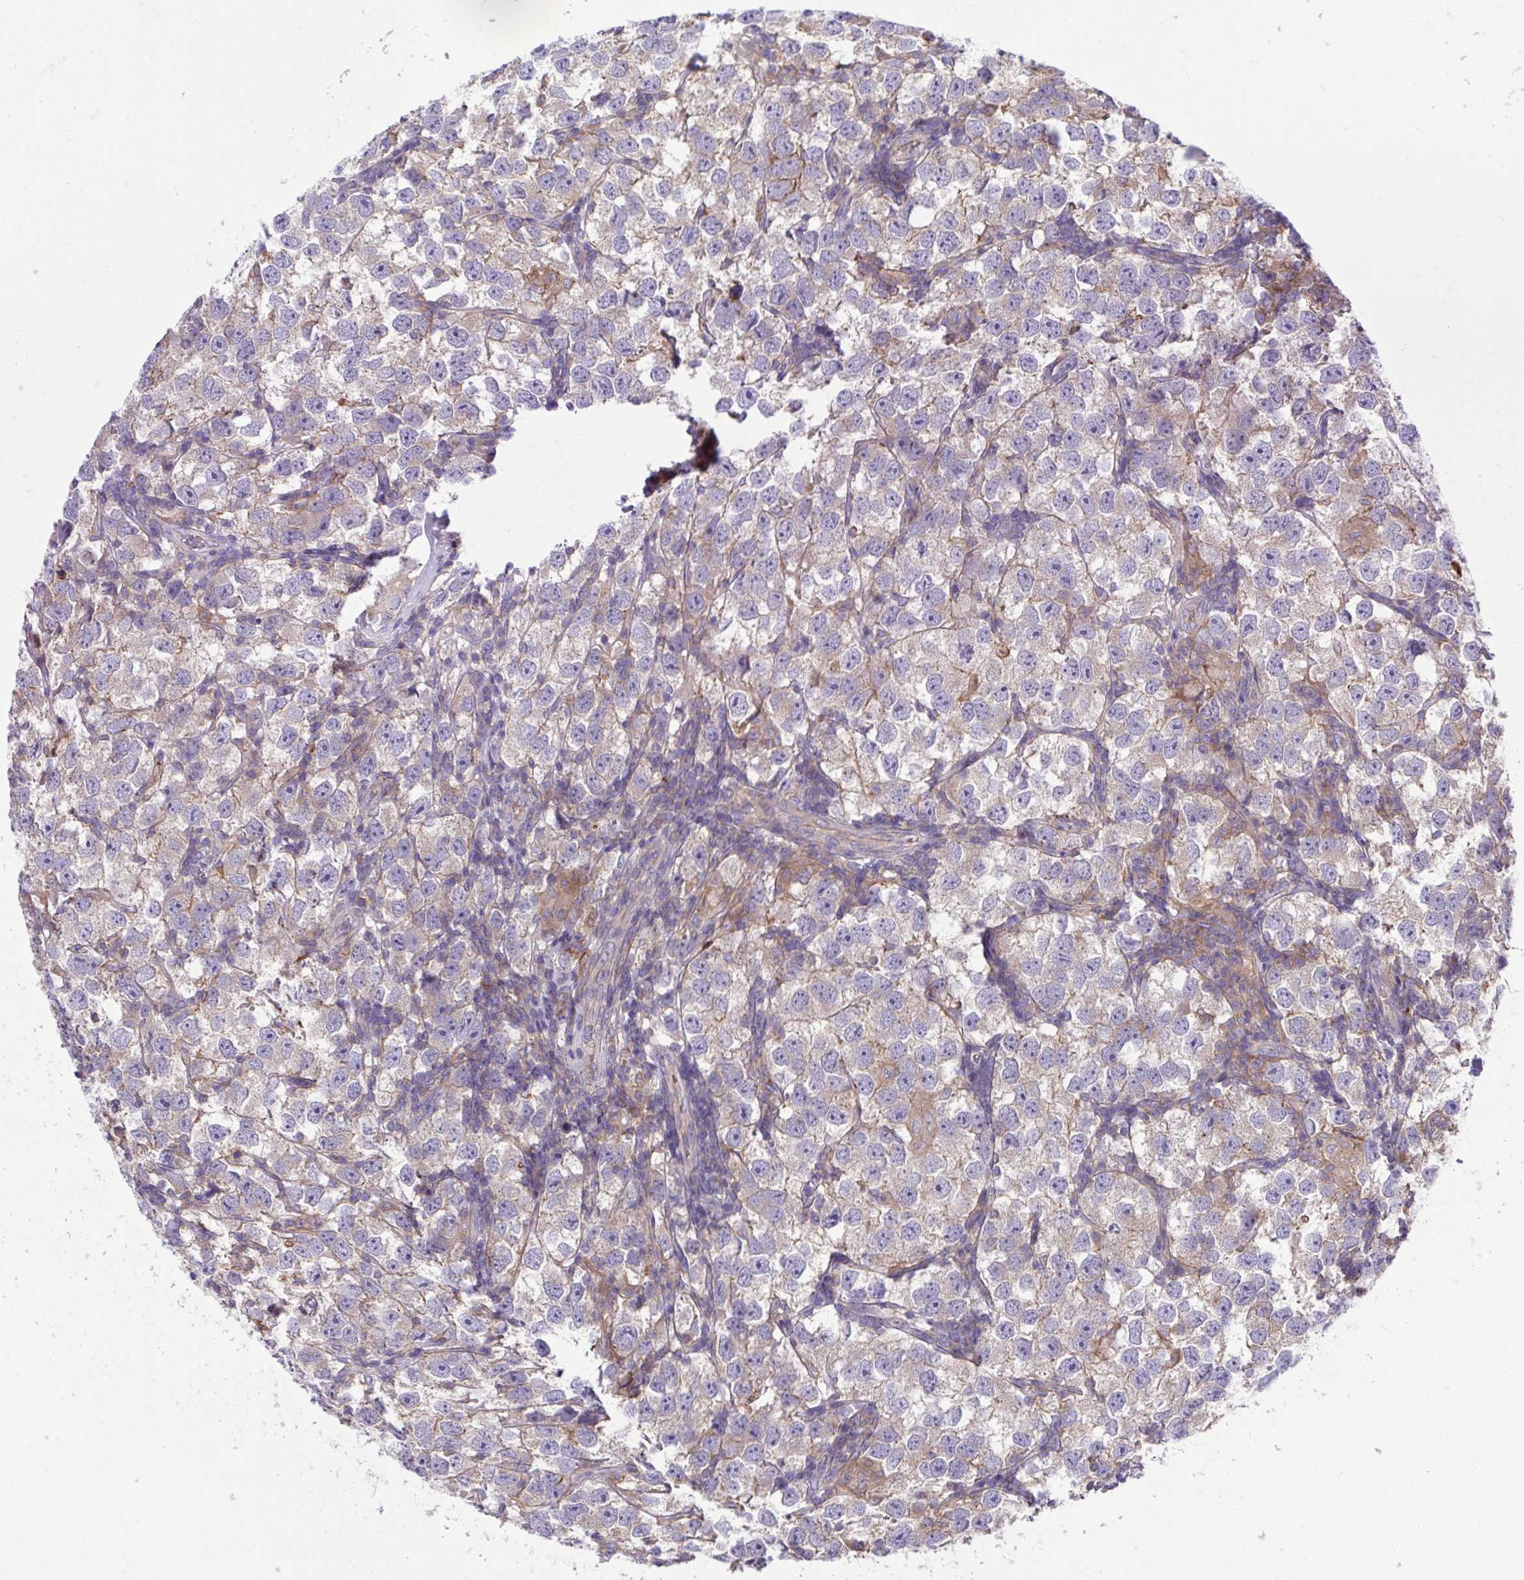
{"staining": {"intensity": "negative", "quantity": "none", "location": "none"}, "tissue": "testis cancer", "cell_type": "Tumor cells", "image_type": "cancer", "snomed": [{"axis": "morphology", "description": "Seminoma, NOS"}, {"axis": "topography", "description": "Testis"}], "caption": "Tumor cells are negative for protein expression in human testis cancer. (DAB immunohistochemistry visualized using brightfield microscopy, high magnification).", "gene": "GRB14", "patient": {"sex": "male", "age": 26}}